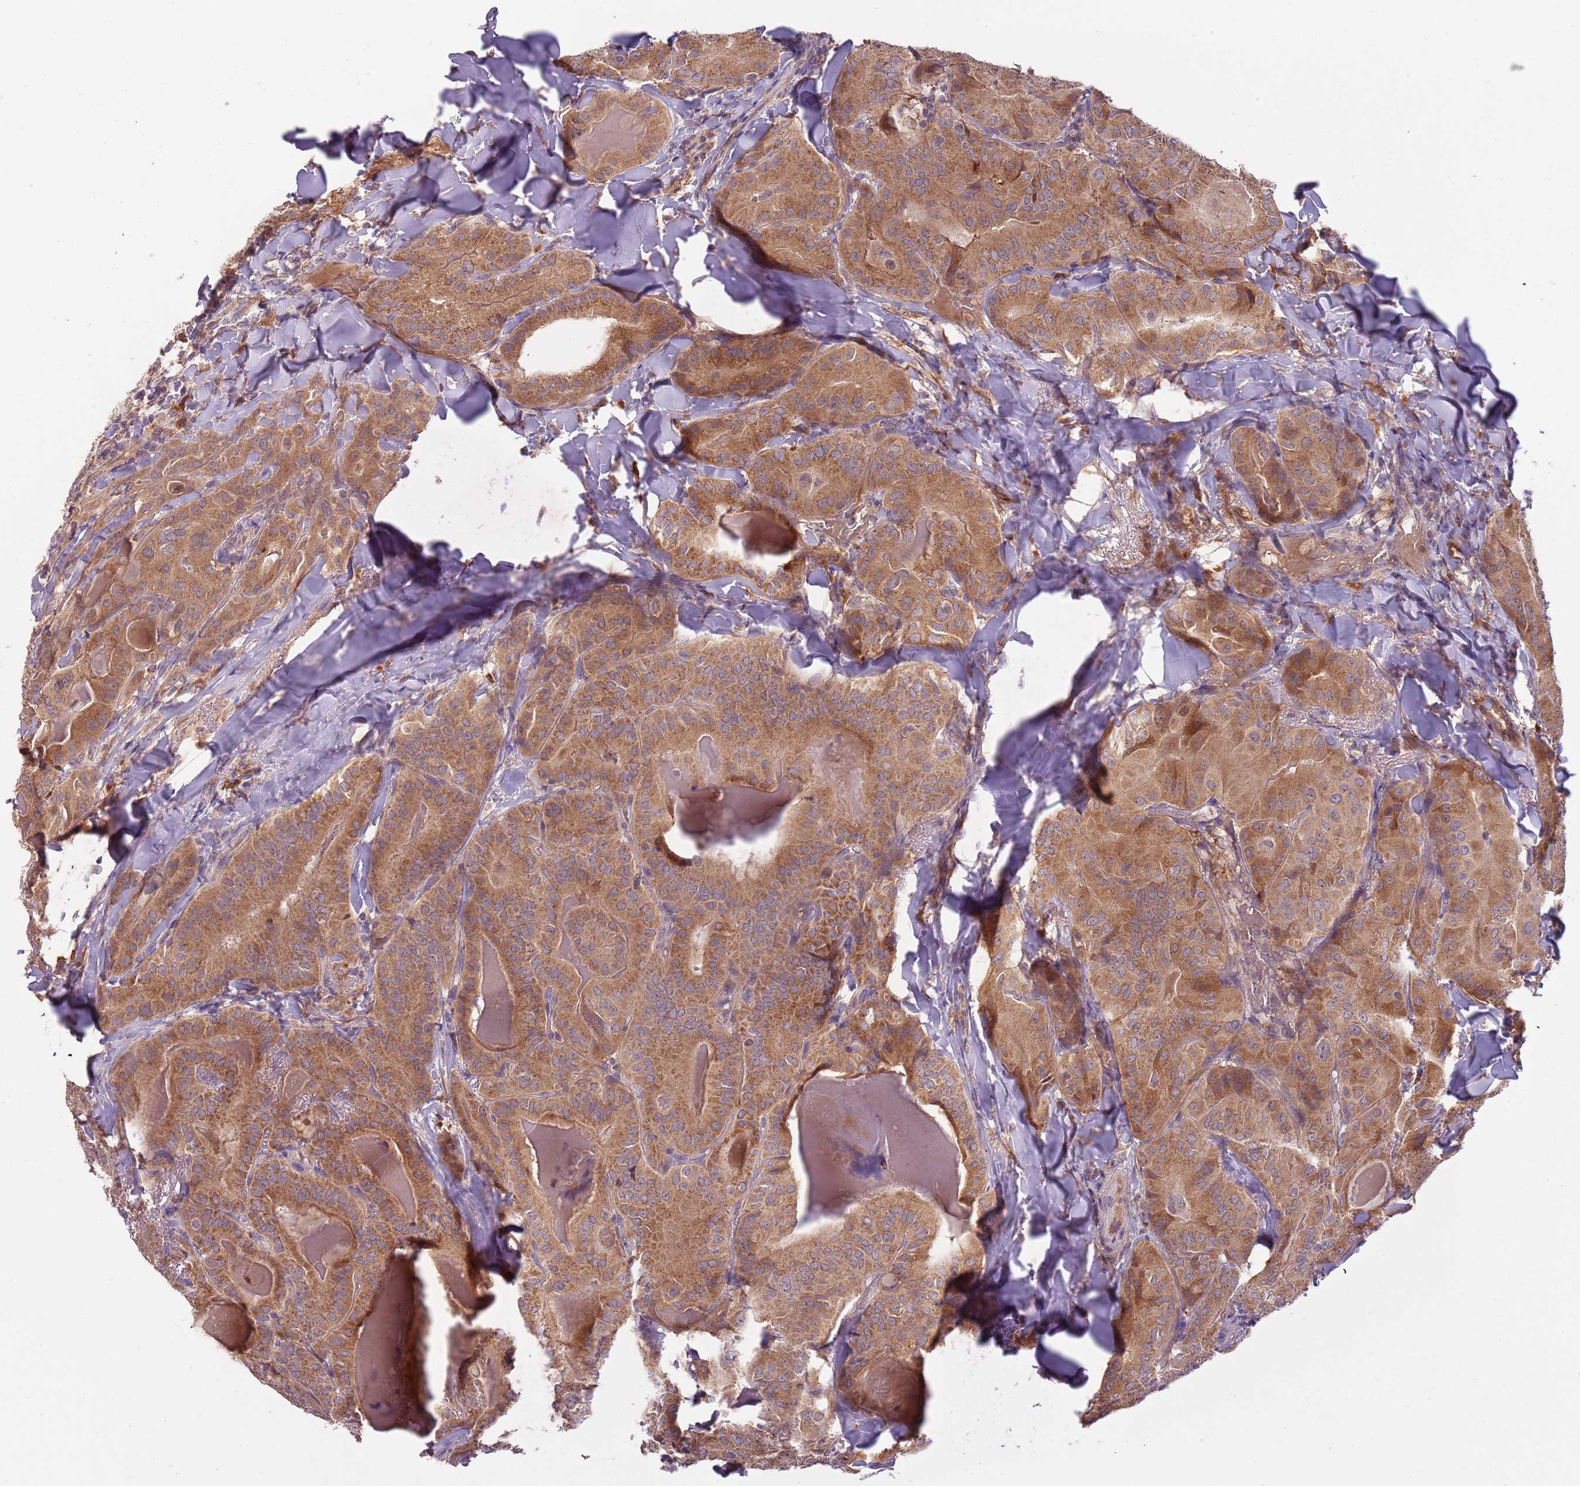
{"staining": {"intensity": "moderate", "quantity": ">75%", "location": "cytoplasmic/membranous"}, "tissue": "thyroid cancer", "cell_type": "Tumor cells", "image_type": "cancer", "snomed": [{"axis": "morphology", "description": "Papillary adenocarcinoma, NOS"}, {"axis": "topography", "description": "Thyroid gland"}], "caption": "IHC of human thyroid papillary adenocarcinoma displays medium levels of moderate cytoplasmic/membranous expression in about >75% of tumor cells. The protein is stained brown, and the nuclei are stained in blue (DAB IHC with brightfield microscopy, high magnification).", "gene": "FECH", "patient": {"sex": "female", "age": 68}}